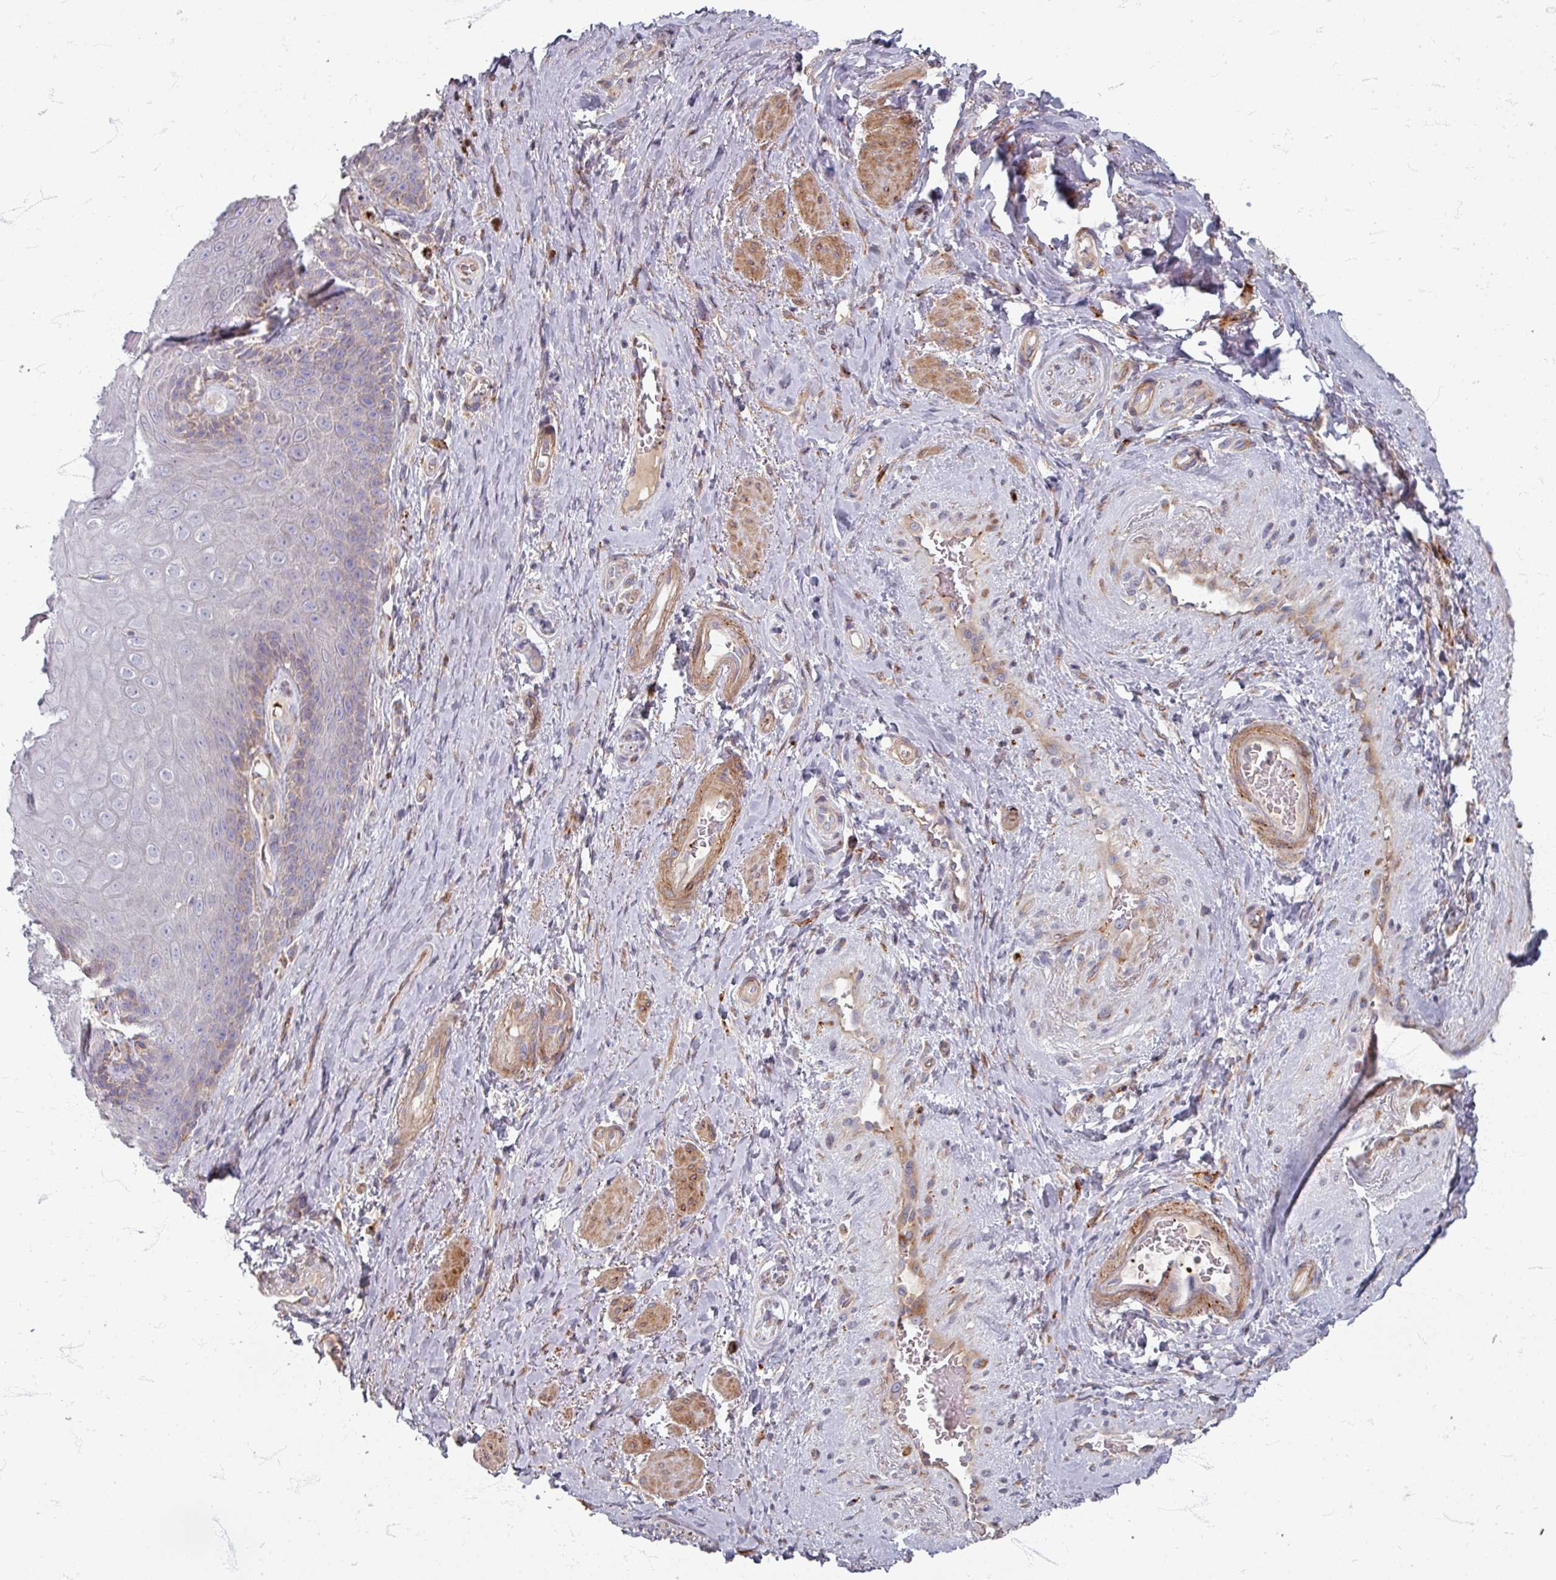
{"staining": {"intensity": "weak", "quantity": "<25%", "location": "cytoplasmic/membranous"}, "tissue": "skin", "cell_type": "Epidermal cells", "image_type": "normal", "snomed": [{"axis": "morphology", "description": "Normal tissue, NOS"}, {"axis": "topography", "description": "Anal"}, {"axis": "topography", "description": "Peripheral nerve tissue"}], "caption": "Immunohistochemical staining of normal human skin shows no significant positivity in epidermal cells.", "gene": "GABARAPL1", "patient": {"sex": "male", "age": 53}}